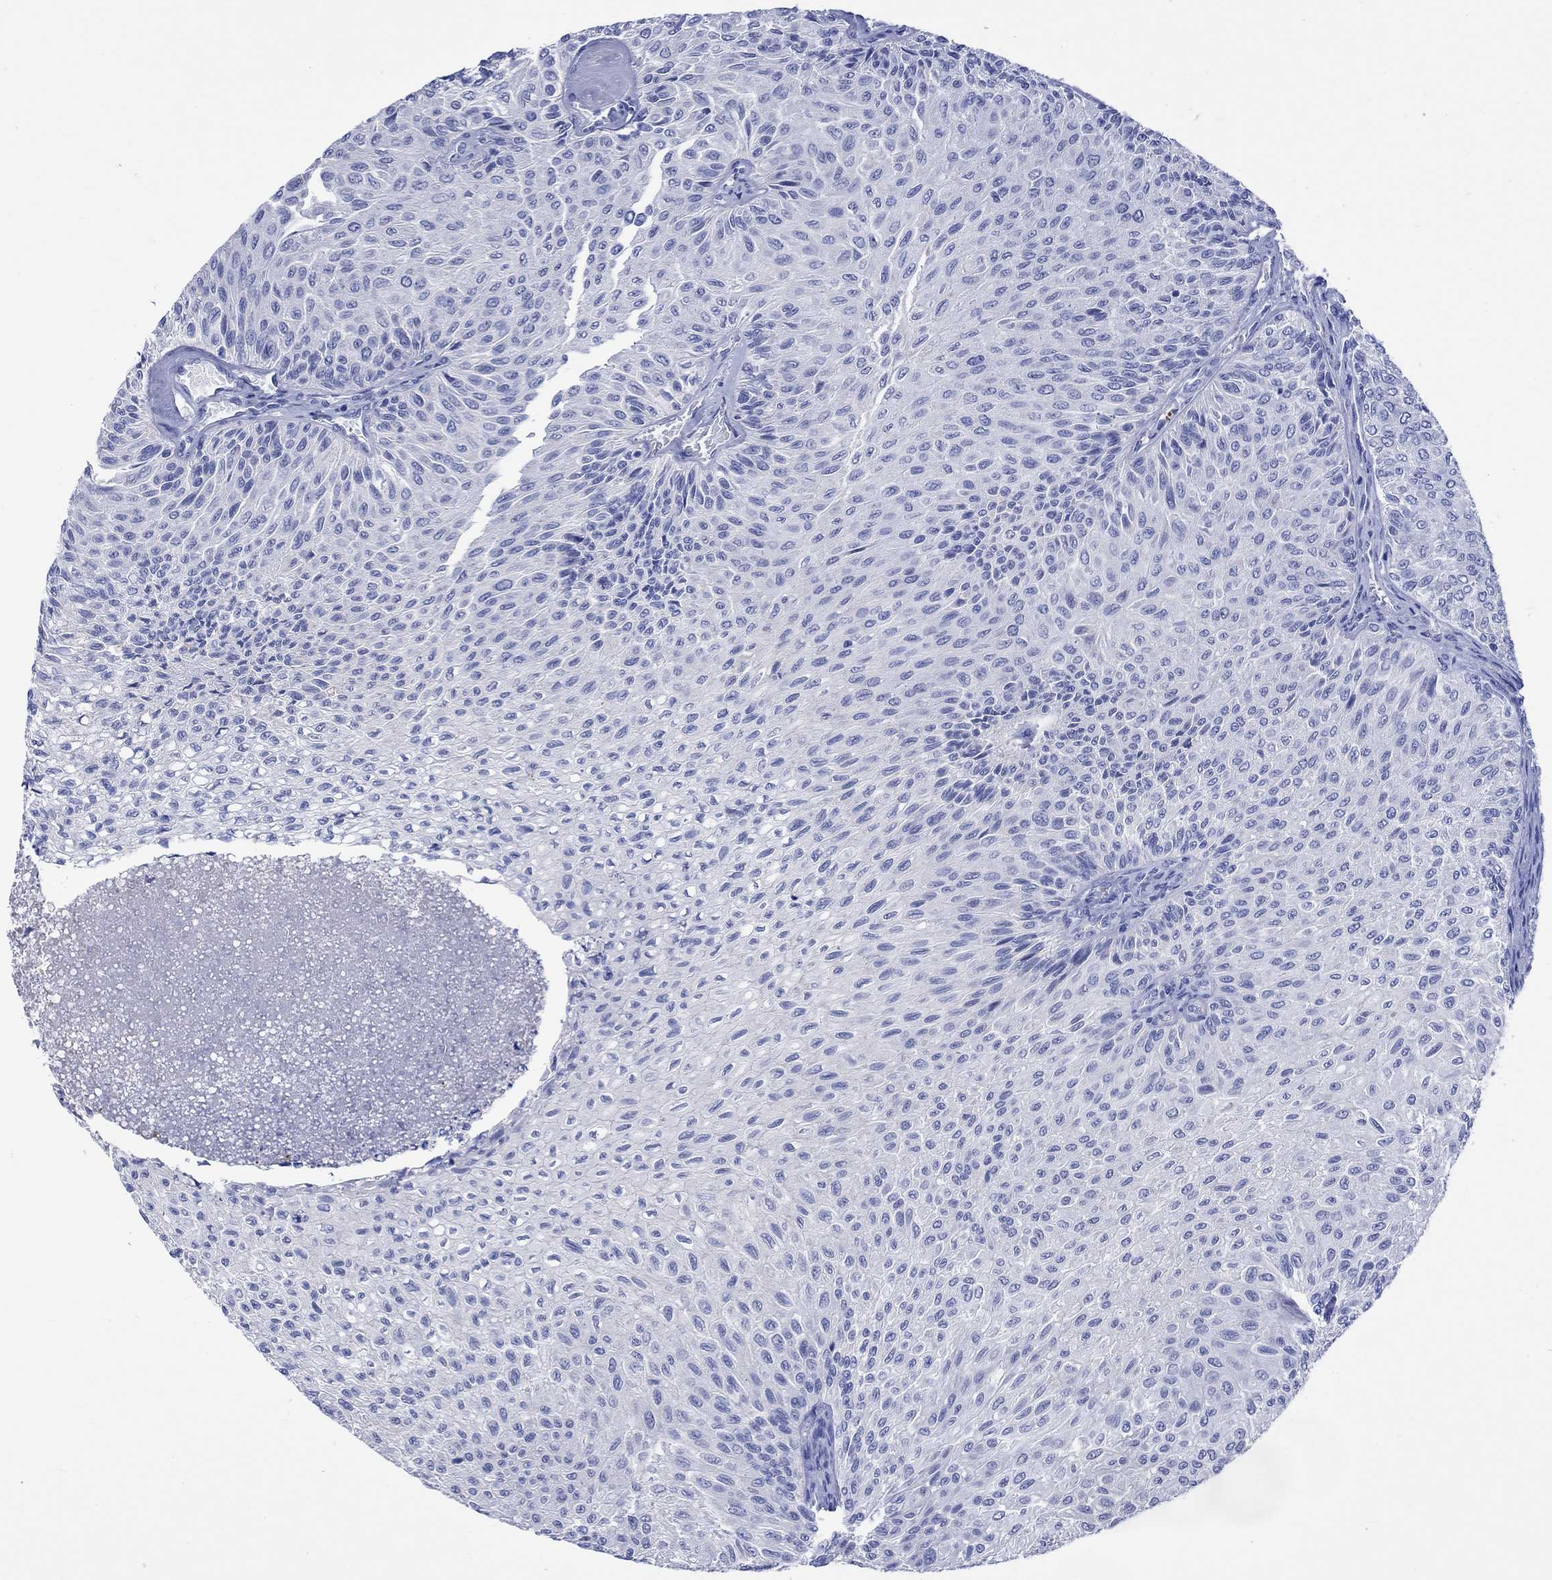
{"staining": {"intensity": "negative", "quantity": "none", "location": "none"}, "tissue": "urothelial cancer", "cell_type": "Tumor cells", "image_type": "cancer", "snomed": [{"axis": "morphology", "description": "Urothelial carcinoma, Low grade"}, {"axis": "topography", "description": "Urinary bladder"}], "caption": "An image of human urothelial cancer is negative for staining in tumor cells.", "gene": "KLHL33", "patient": {"sex": "male", "age": 78}}